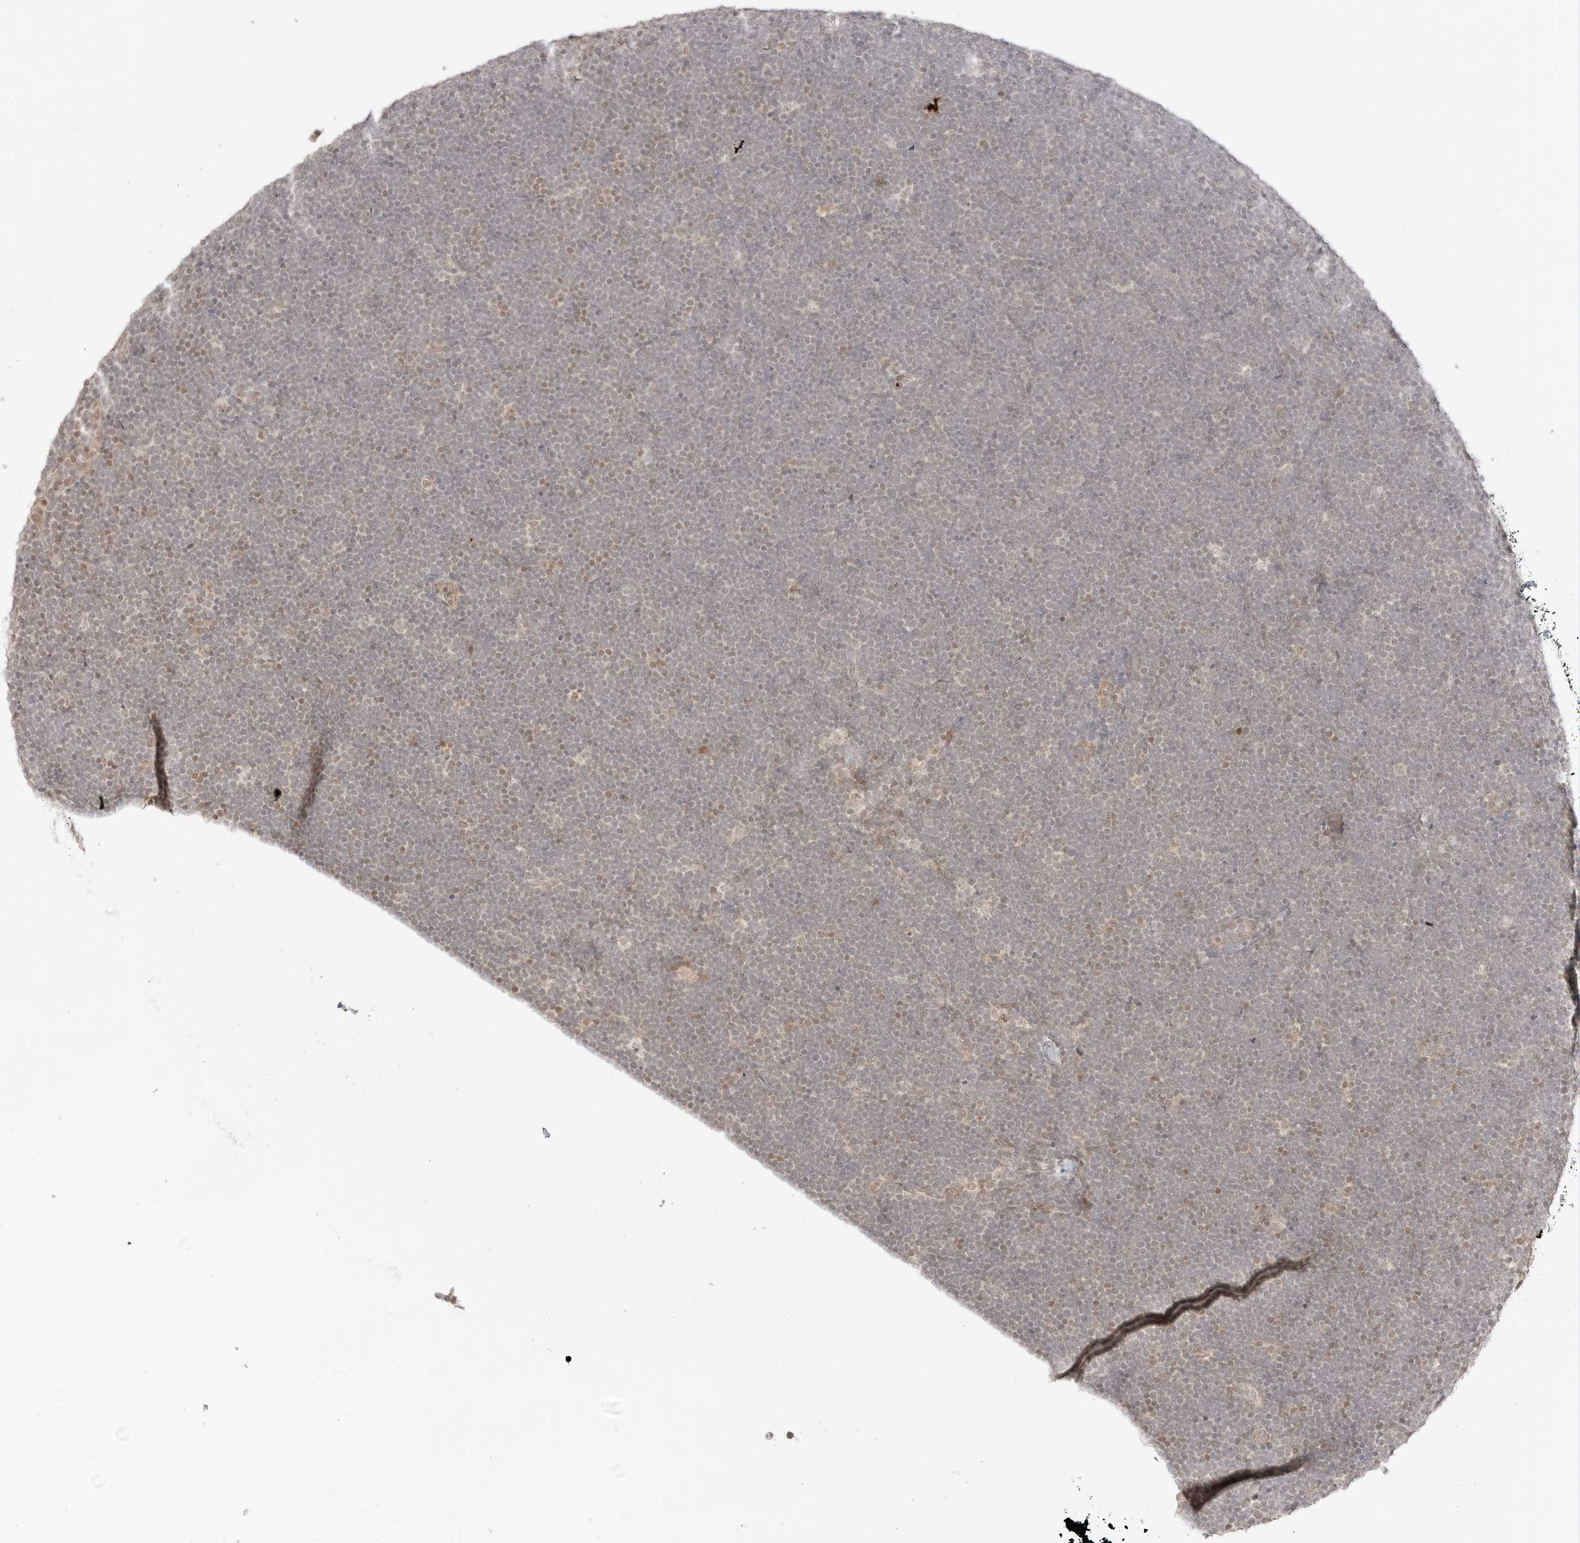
{"staining": {"intensity": "moderate", "quantity": "<25%", "location": "nuclear"}, "tissue": "lymphoma", "cell_type": "Tumor cells", "image_type": "cancer", "snomed": [{"axis": "morphology", "description": "Malignant lymphoma, non-Hodgkin's type, High grade"}, {"axis": "topography", "description": "Lymph node"}], "caption": "A low amount of moderate nuclear positivity is identified in approximately <25% of tumor cells in malignant lymphoma, non-Hodgkin's type (high-grade) tissue. The protein of interest is stained brown, and the nuclei are stained in blue (DAB (3,3'-diaminobenzidine) IHC with brightfield microscopy, high magnification).", "gene": "RPS6KL1", "patient": {"sex": "male", "age": 13}}